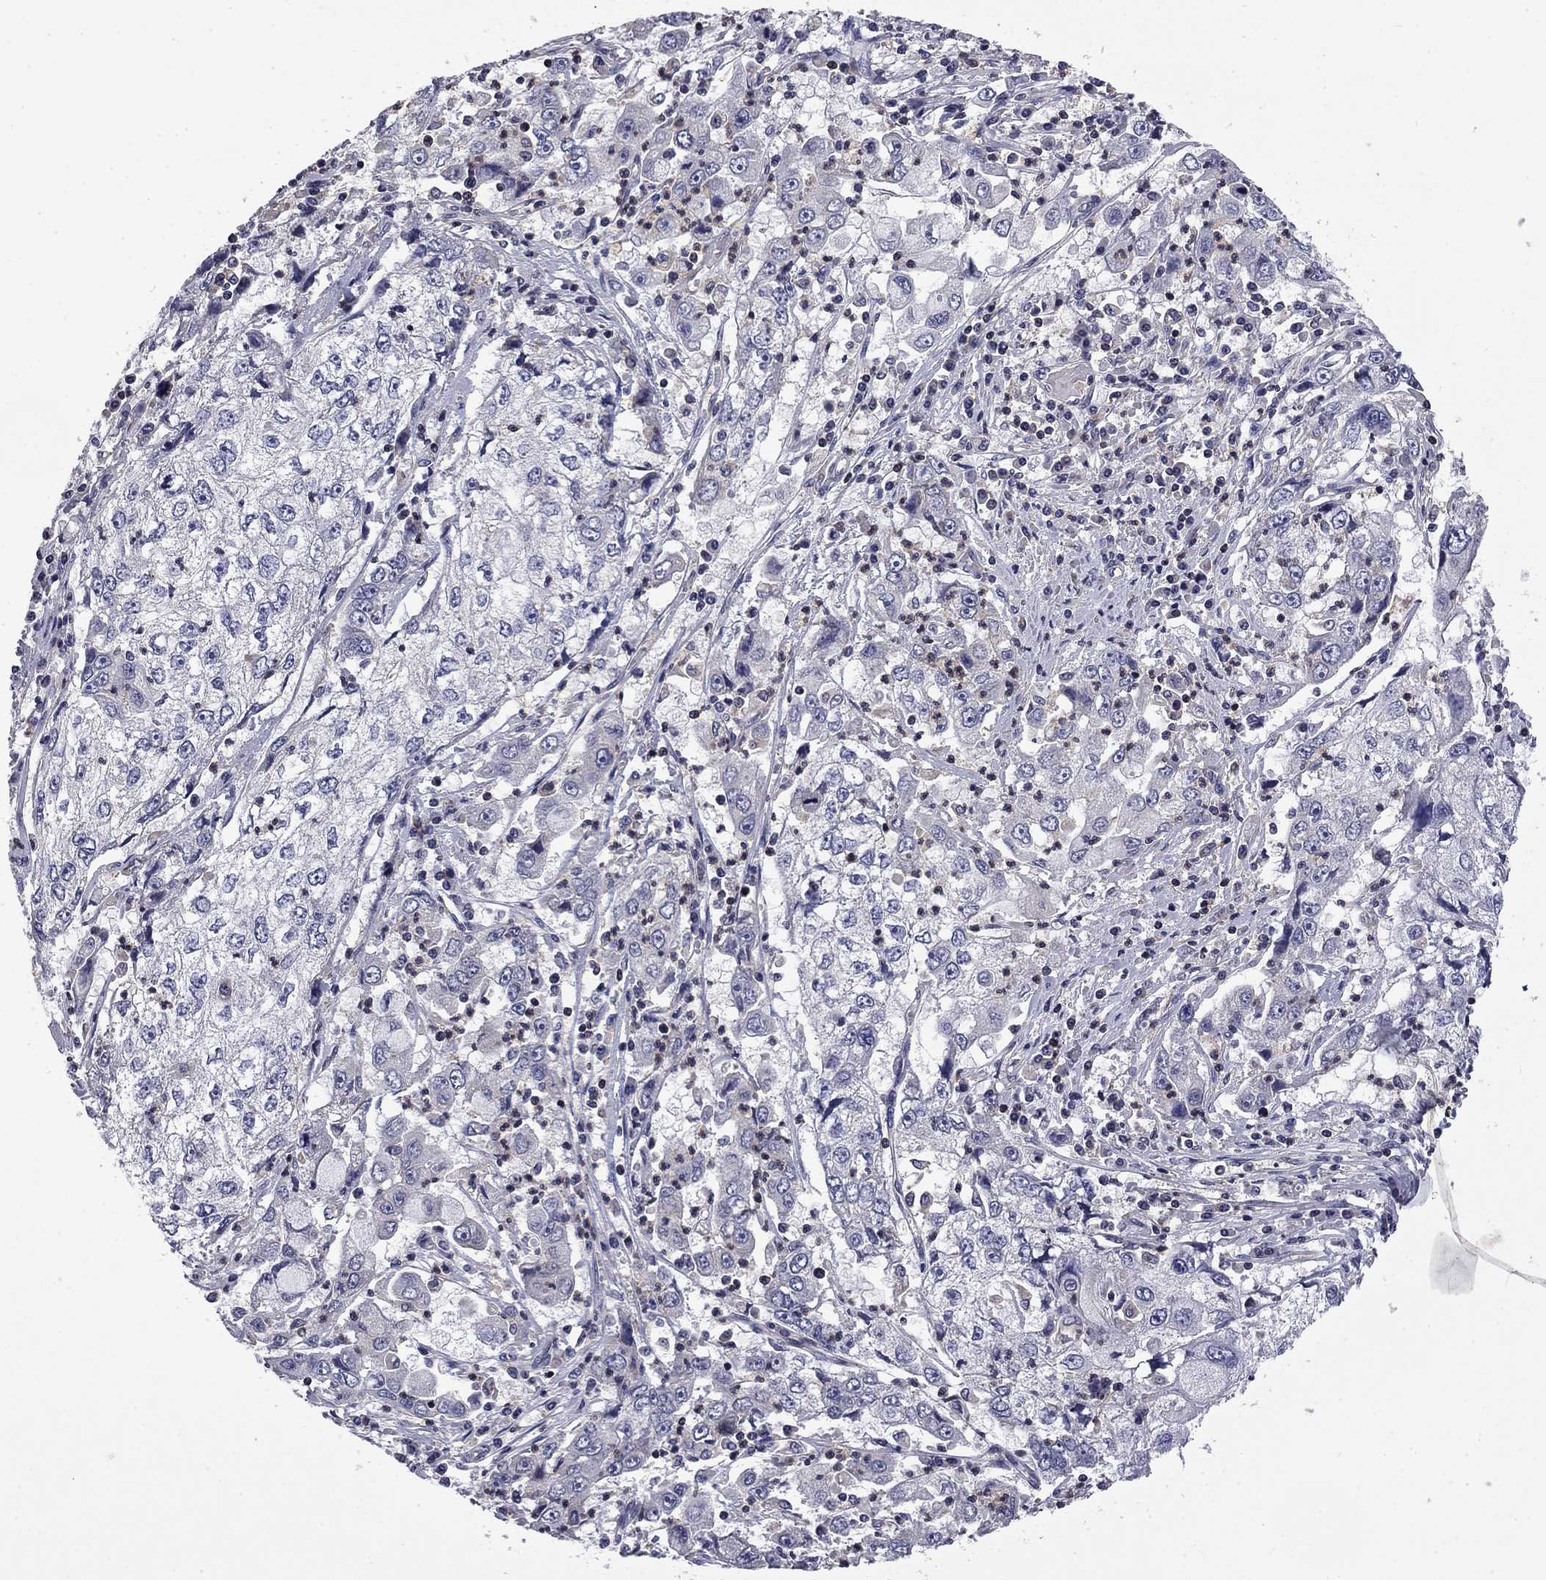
{"staining": {"intensity": "negative", "quantity": "none", "location": "none"}, "tissue": "cervical cancer", "cell_type": "Tumor cells", "image_type": "cancer", "snomed": [{"axis": "morphology", "description": "Squamous cell carcinoma, NOS"}, {"axis": "topography", "description": "Cervix"}], "caption": "Immunohistochemistry of human cervical cancer (squamous cell carcinoma) shows no positivity in tumor cells. (DAB (3,3'-diaminobenzidine) IHC, high magnification).", "gene": "ARHGAP45", "patient": {"sex": "female", "age": 36}}